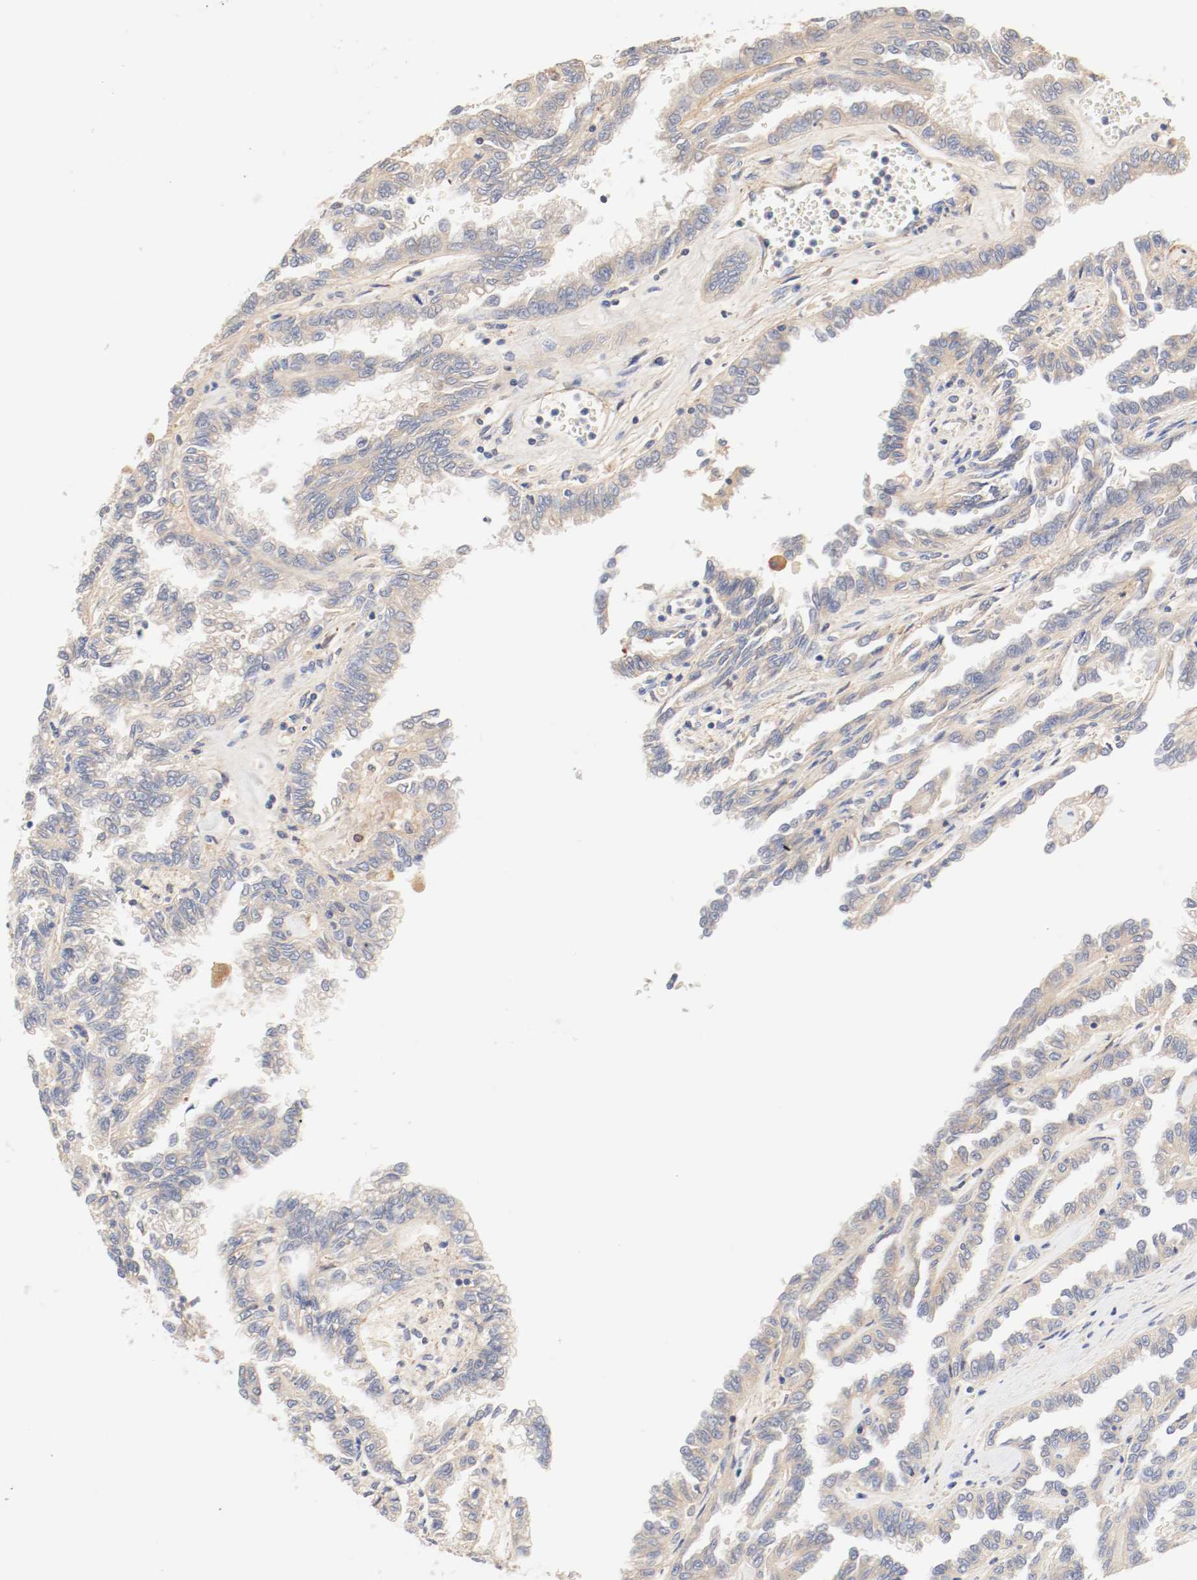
{"staining": {"intensity": "moderate", "quantity": "25%-75%", "location": "cytoplasmic/membranous"}, "tissue": "renal cancer", "cell_type": "Tumor cells", "image_type": "cancer", "snomed": [{"axis": "morphology", "description": "Inflammation, NOS"}, {"axis": "morphology", "description": "Adenocarcinoma, NOS"}, {"axis": "topography", "description": "Kidney"}], "caption": "Protein expression analysis of human renal adenocarcinoma reveals moderate cytoplasmic/membranous positivity in approximately 25%-75% of tumor cells.", "gene": "GIT1", "patient": {"sex": "male", "age": 68}}